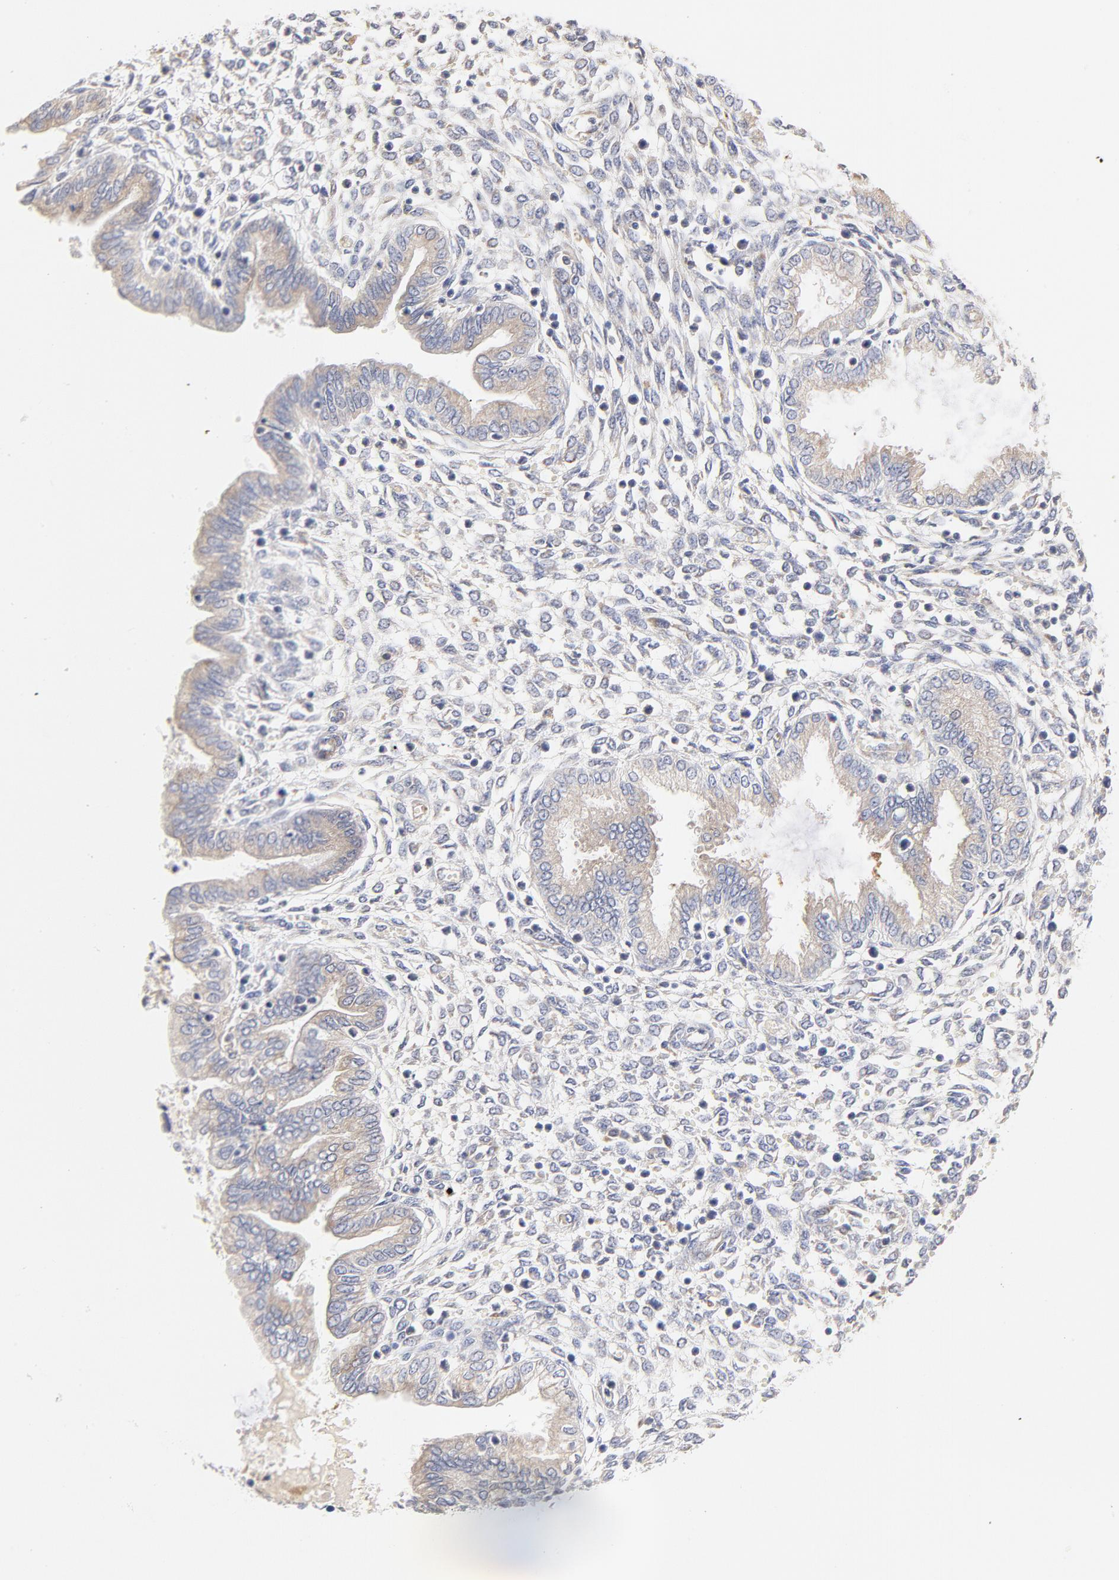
{"staining": {"intensity": "negative", "quantity": "none", "location": "none"}, "tissue": "endometrium", "cell_type": "Cells in endometrial stroma", "image_type": "normal", "snomed": [{"axis": "morphology", "description": "Normal tissue, NOS"}, {"axis": "topography", "description": "Endometrium"}], "caption": "The micrograph reveals no staining of cells in endometrial stroma in unremarkable endometrium. The staining was performed using DAB (3,3'-diaminobenzidine) to visualize the protein expression in brown, while the nuclei were stained in blue with hematoxylin (Magnification: 20x).", "gene": "MTERF2", "patient": {"sex": "female", "age": 33}}